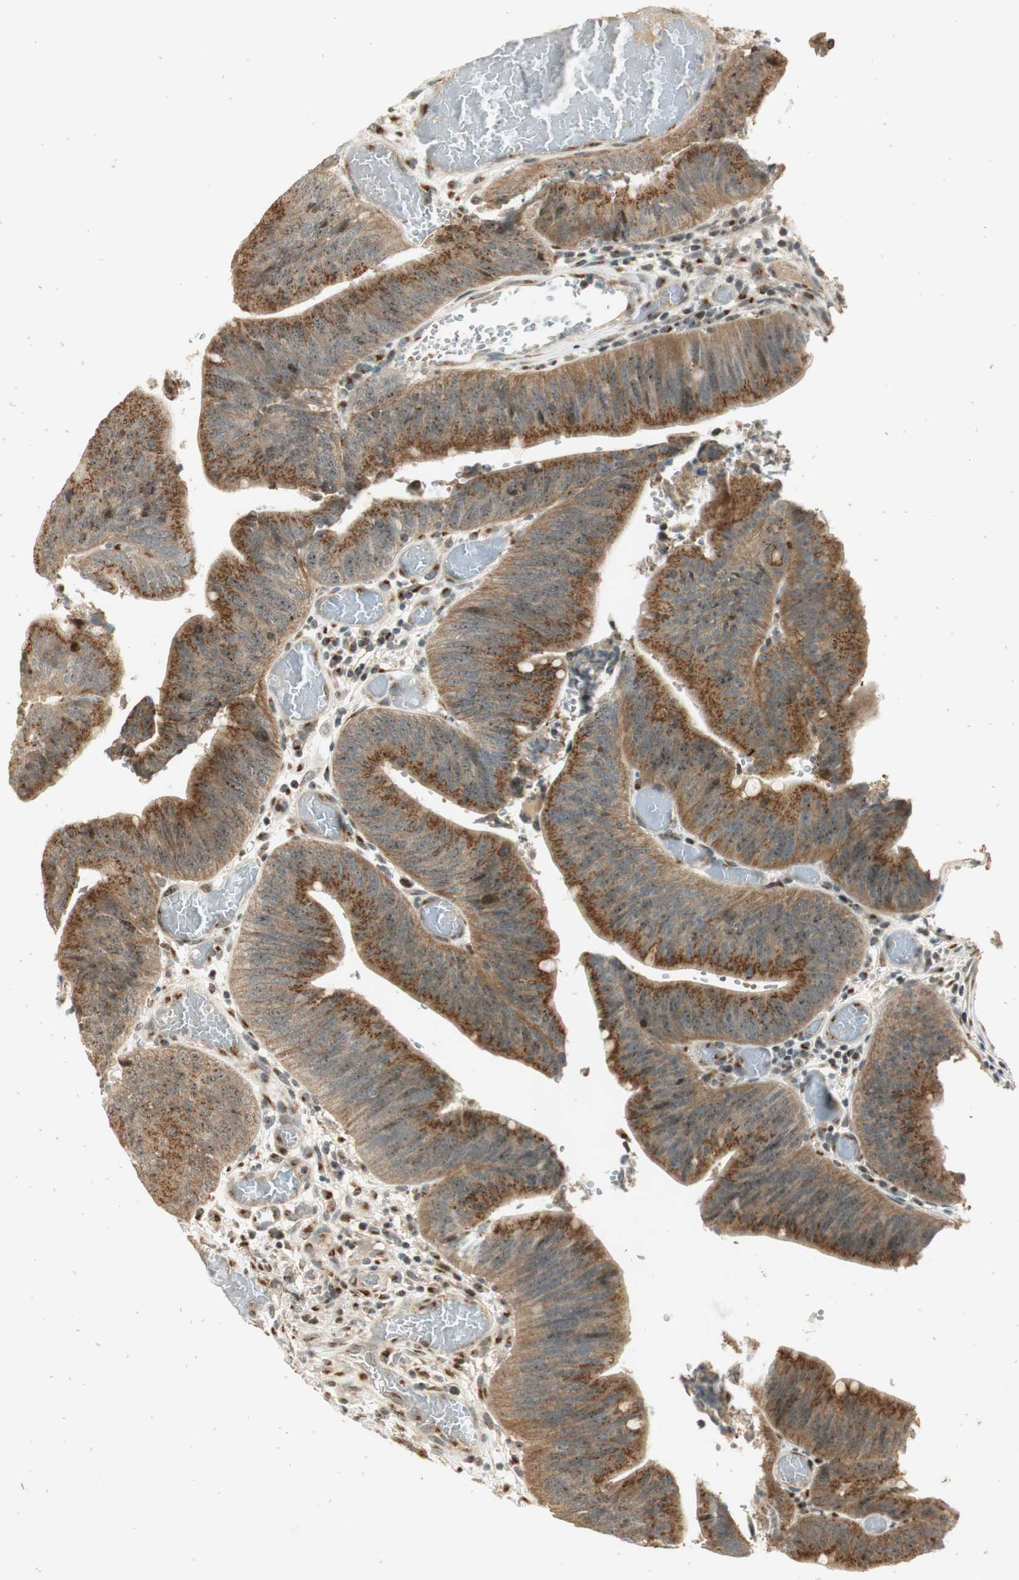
{"staining": {"intensity": "moderate", "quantity": ">75%", "location": "cytoplasmic/membranous"}, "tissue": "colorectal cancer", "cell_type": "Tumor cells", "image_type": "cancer", "snomed": [{"axis": "morphology", "description": "Adenocarcinoma, NOS"}, {"axis": "topography", "description": "Rectum"}], "caption": "The photomicrograph exhibits immunohistochemical staining of colorectal cancer (adenocarcinoma). There is moderate cytoplasmic/membranous expression is identified in approximately >75% of tumor cells.", "gene": "NEO1", "patient": {"sex": "female", "age": 66}}